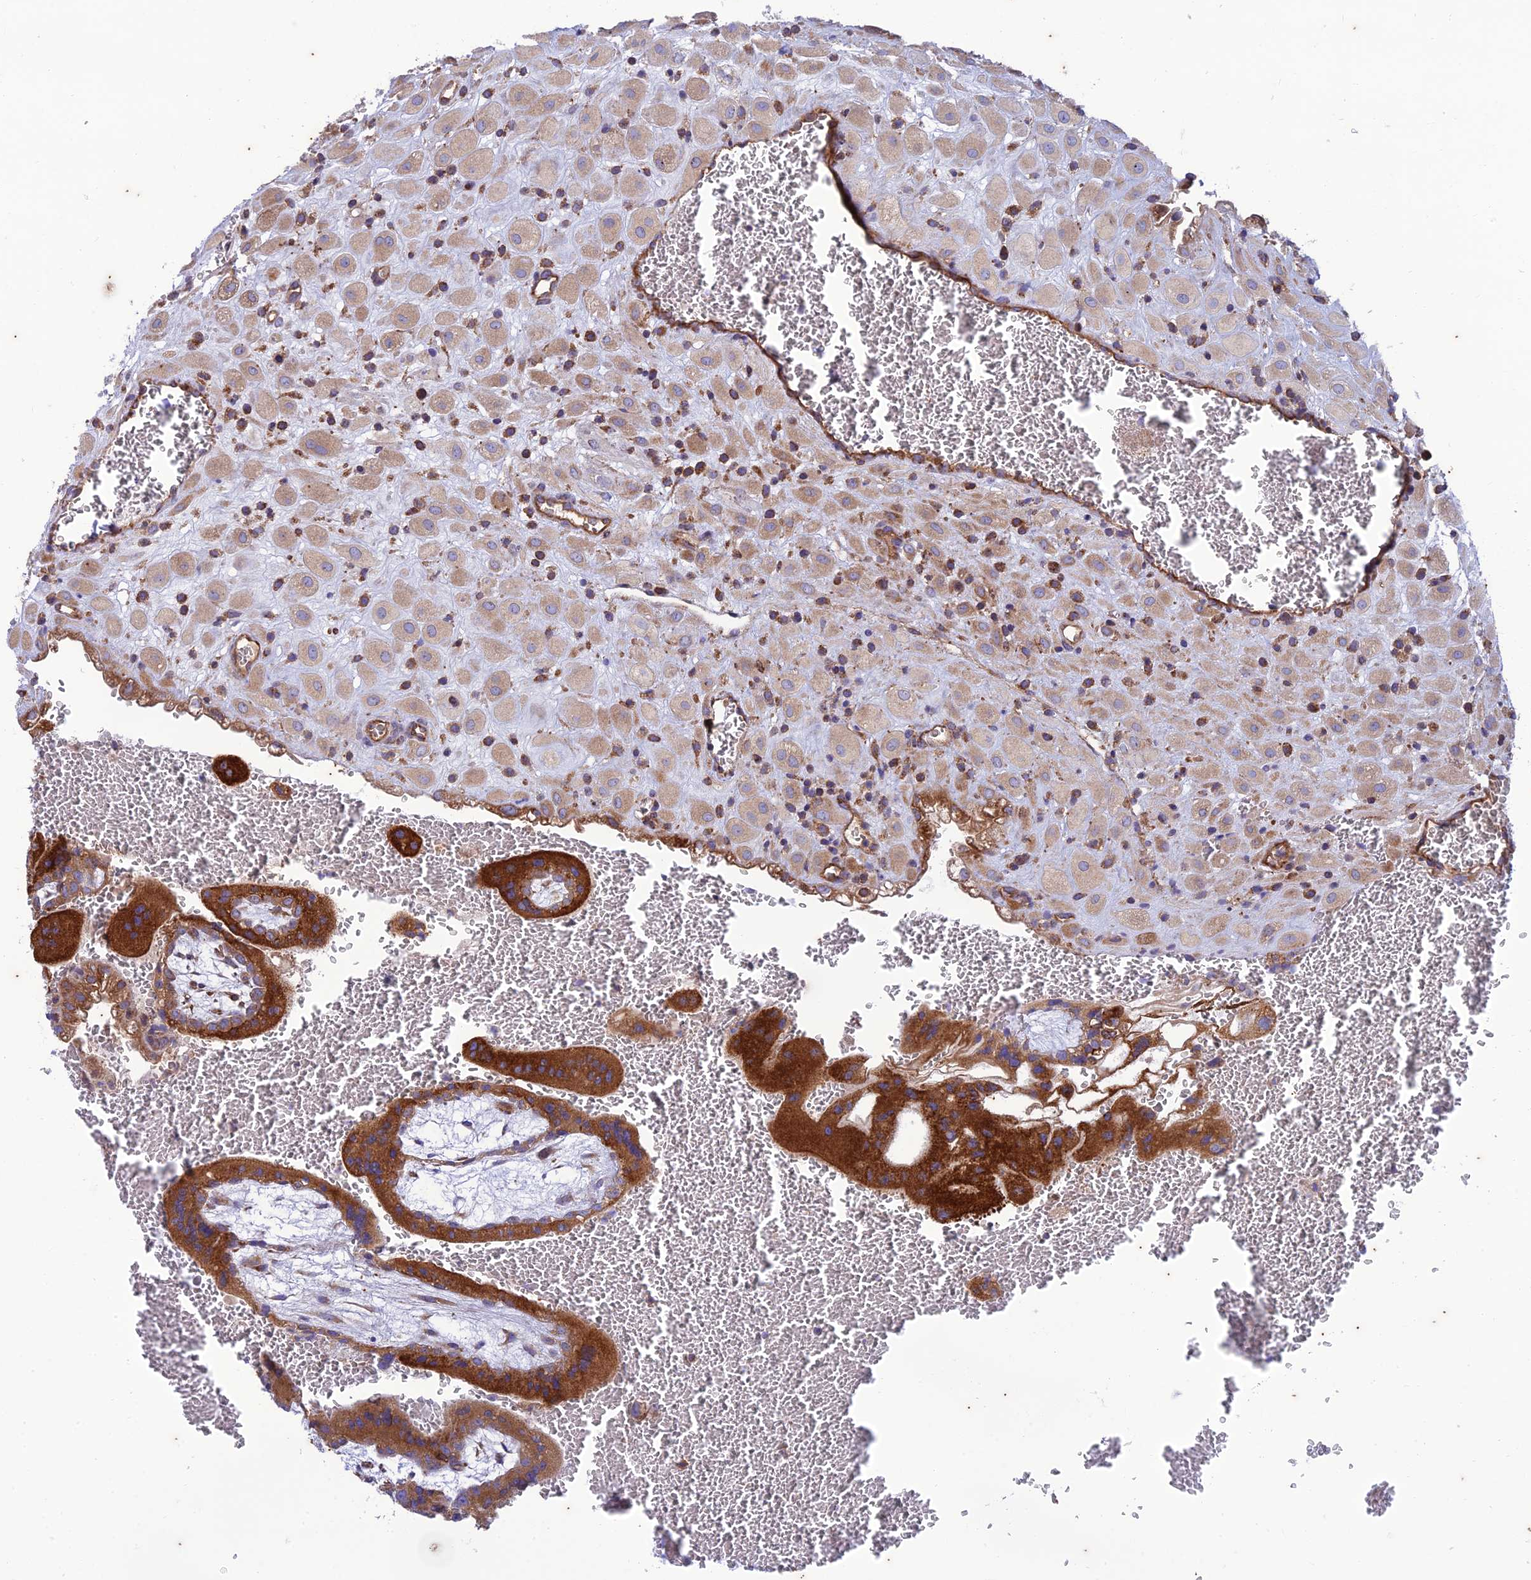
{"staining": {"intensity": "weak", "quantity": ">75%", "location": "cytoplasmic/membranous"}, "tissue": "placenta", "cell_type": "Decidual cells", "image_type": "normal", "snomed": [{"axis": "morphology", "description": "Normal tissue, NOS"}, {"axis": "topography", "description": "Placenta"}], "caption": "Protein staining of benign placenta shows weak cytoplasmic/membranous staining in about >75% of decidual cells.", "gene": "PIMREG", "patient": {"sex": "female", "age": 35}}